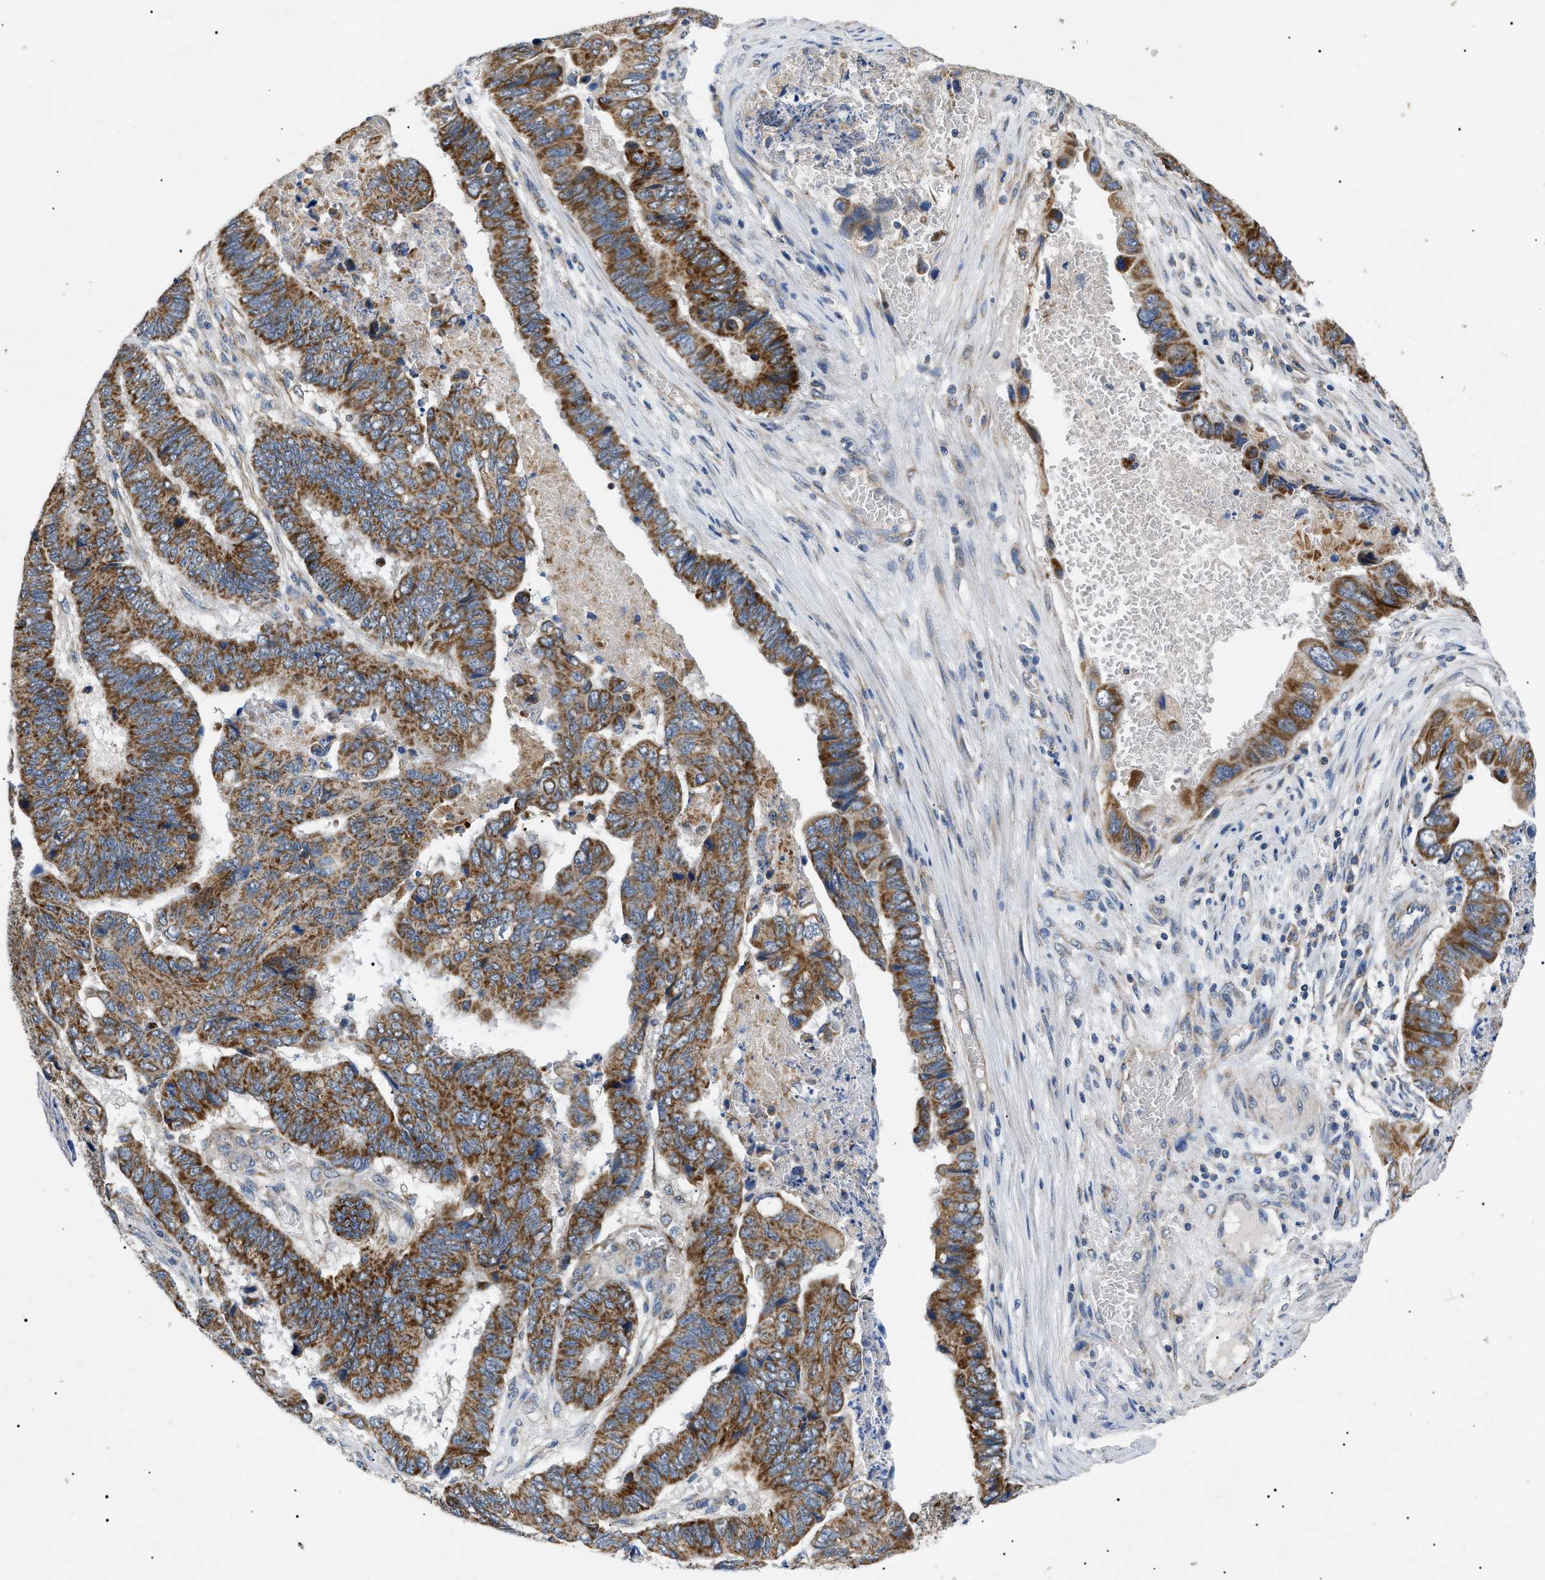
{"staining": {"intensity": "strong", "quantity": ">75%", "location": "cytoplasmic/membranous"}, "tissue": "stomach cancer", "cell_type": "Tumor cells", "image_type": "cancer", "snomed": [{"axis": "morphology", "description": "Adenocarcinoma, NOS"}, {"axis": "topography", "description": "Stomach, lower"}], "caption": "Stomach cancer (adenocarcinoma) was stained to show a protein in brown. There is high levels of strong cytoplasmic/membranous expression in approximately >75% of tumor cells.", "gene": "TOMM6", "patient": {"sex": "male", "age": 77}}